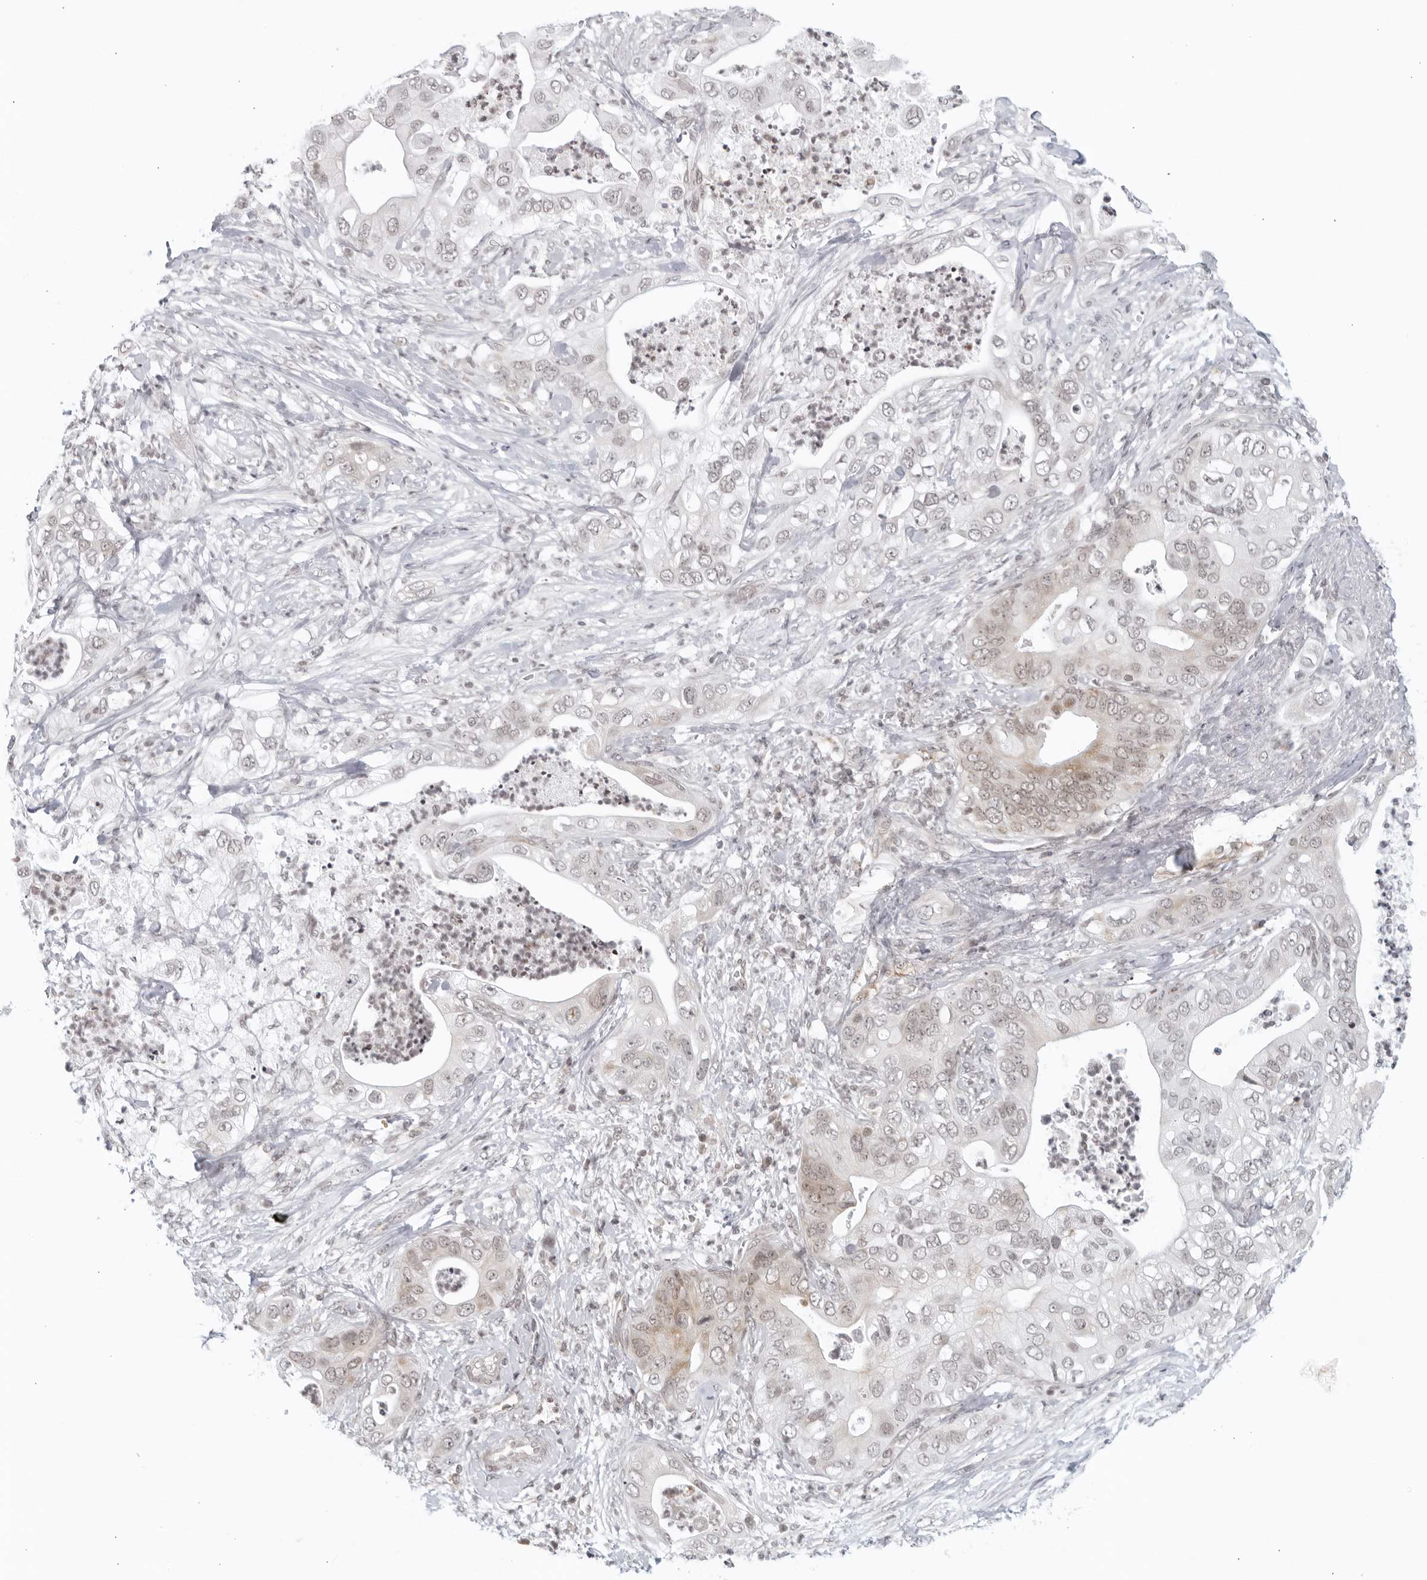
{"staining": {"intensity": "weak", "quantity": "<25%", "location": "cytoplasmic/membranous,nuclear"}, "tissue": "pancreatic cancer", "cell_type": "Tumor cells", "image_type": "cancer", "snomed": [{"axis": "morphology", "description": "Adenocarcinoma, NOS"}, {"axis": "topography", "description": "Pancreas"}], "caption": "Human pancreatic cancer stained for a protein using immunohistochemistry demonstrates no positivity in tumor cells.", "gene": "RAB11FIP3", "patient": {"sex": "female", "age": 78}}